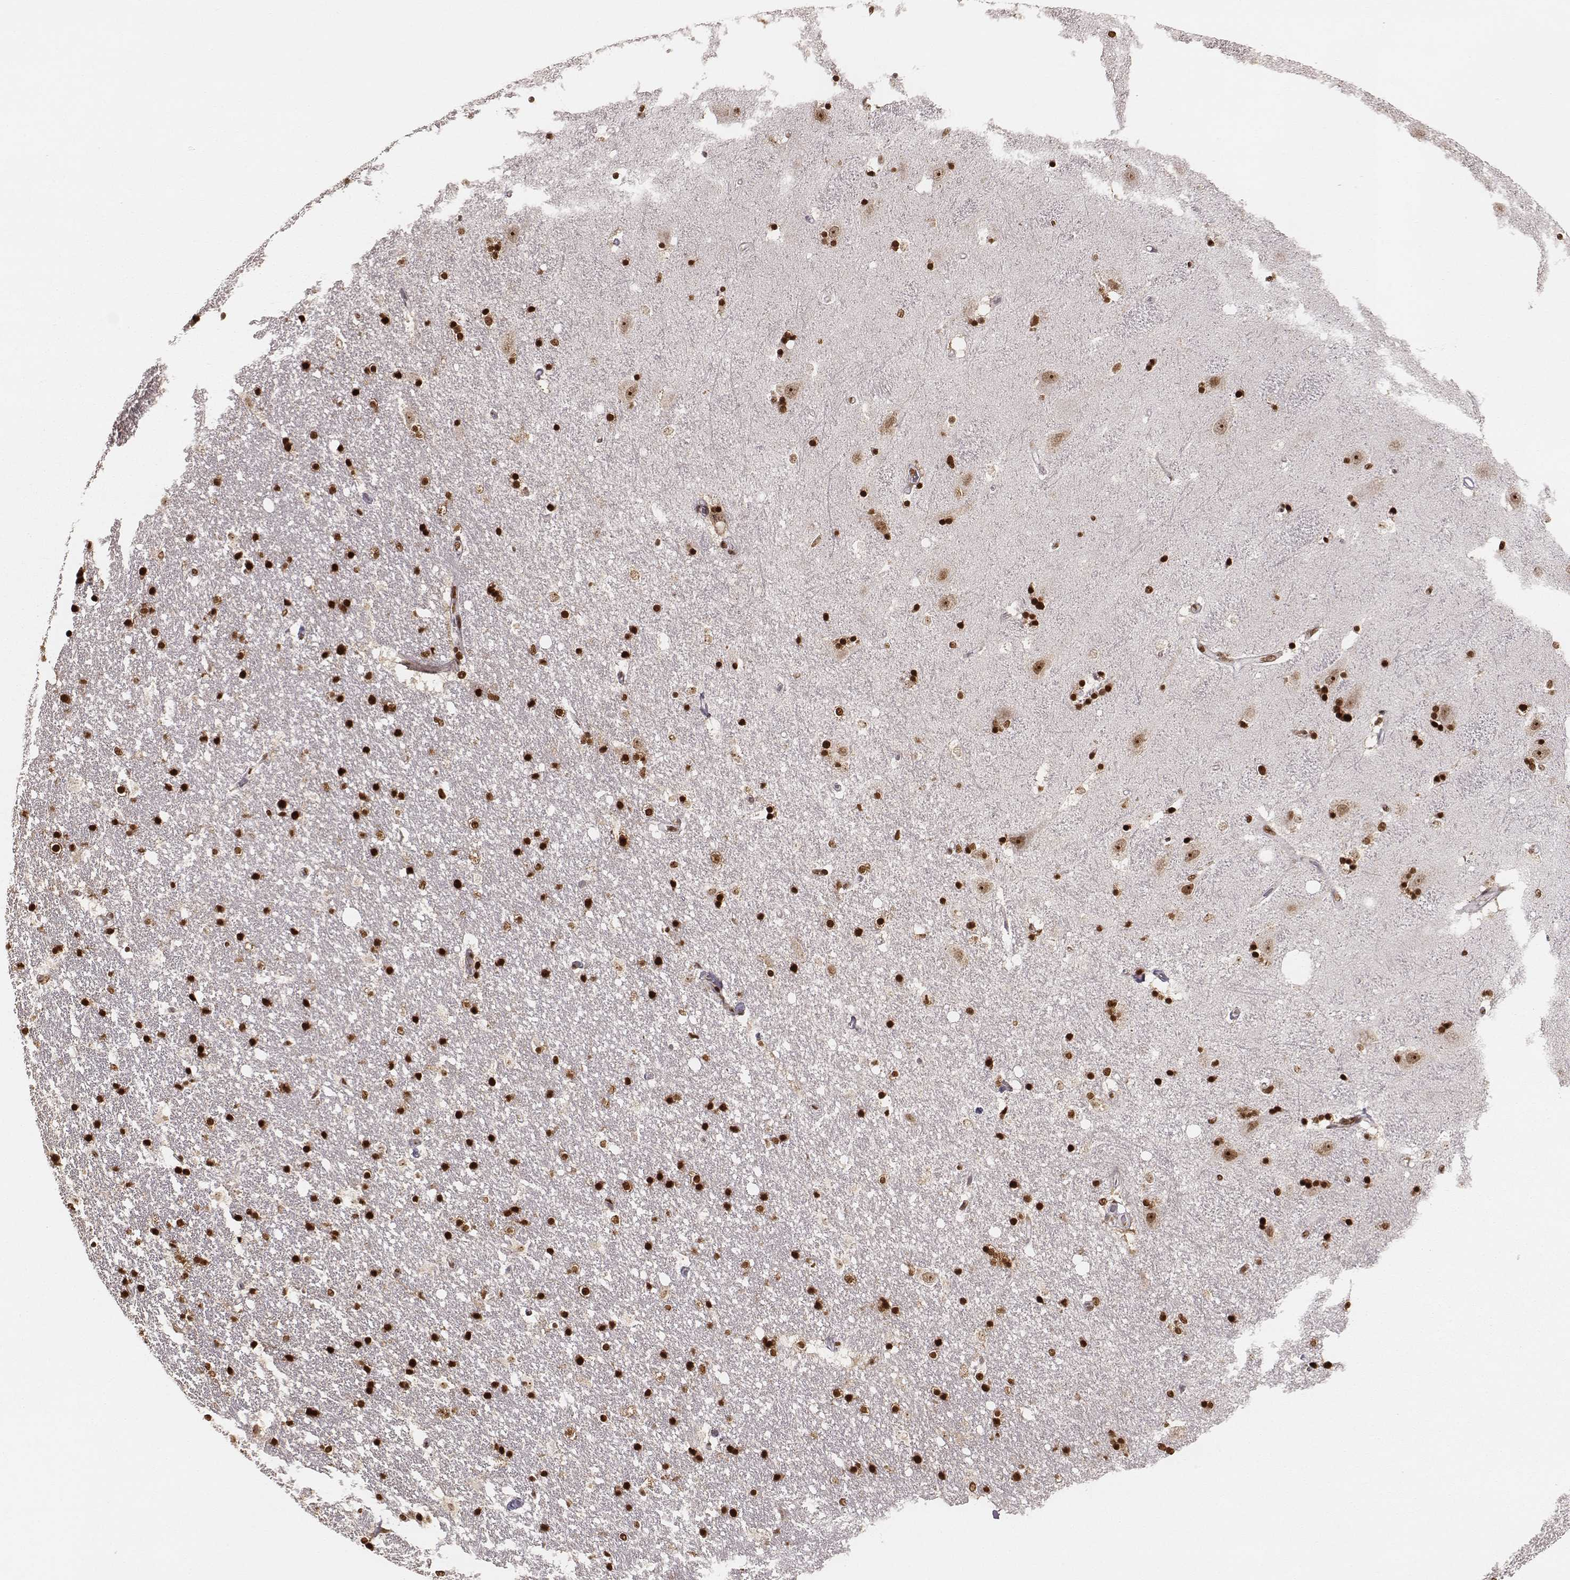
{"staining": {"intensity": "strong", "quantity": ">75%", "location": "nuclear"}, "tissue": "hippocampus", "cell_type": "Glial cells", "image_type": "normal", "snomed": [{"axis": "morphology", "description": "Normal tissue, NOS"}, {"axis": "topography", "description": "Hippocampus"}], "caption": "About >75% of glial cells in normal hippocampus show strong nuclear protein staining as visualized by brown immunohistochemical staining.", "gene": "PARP1", "patient": {"sex": "male", "age": 49}}